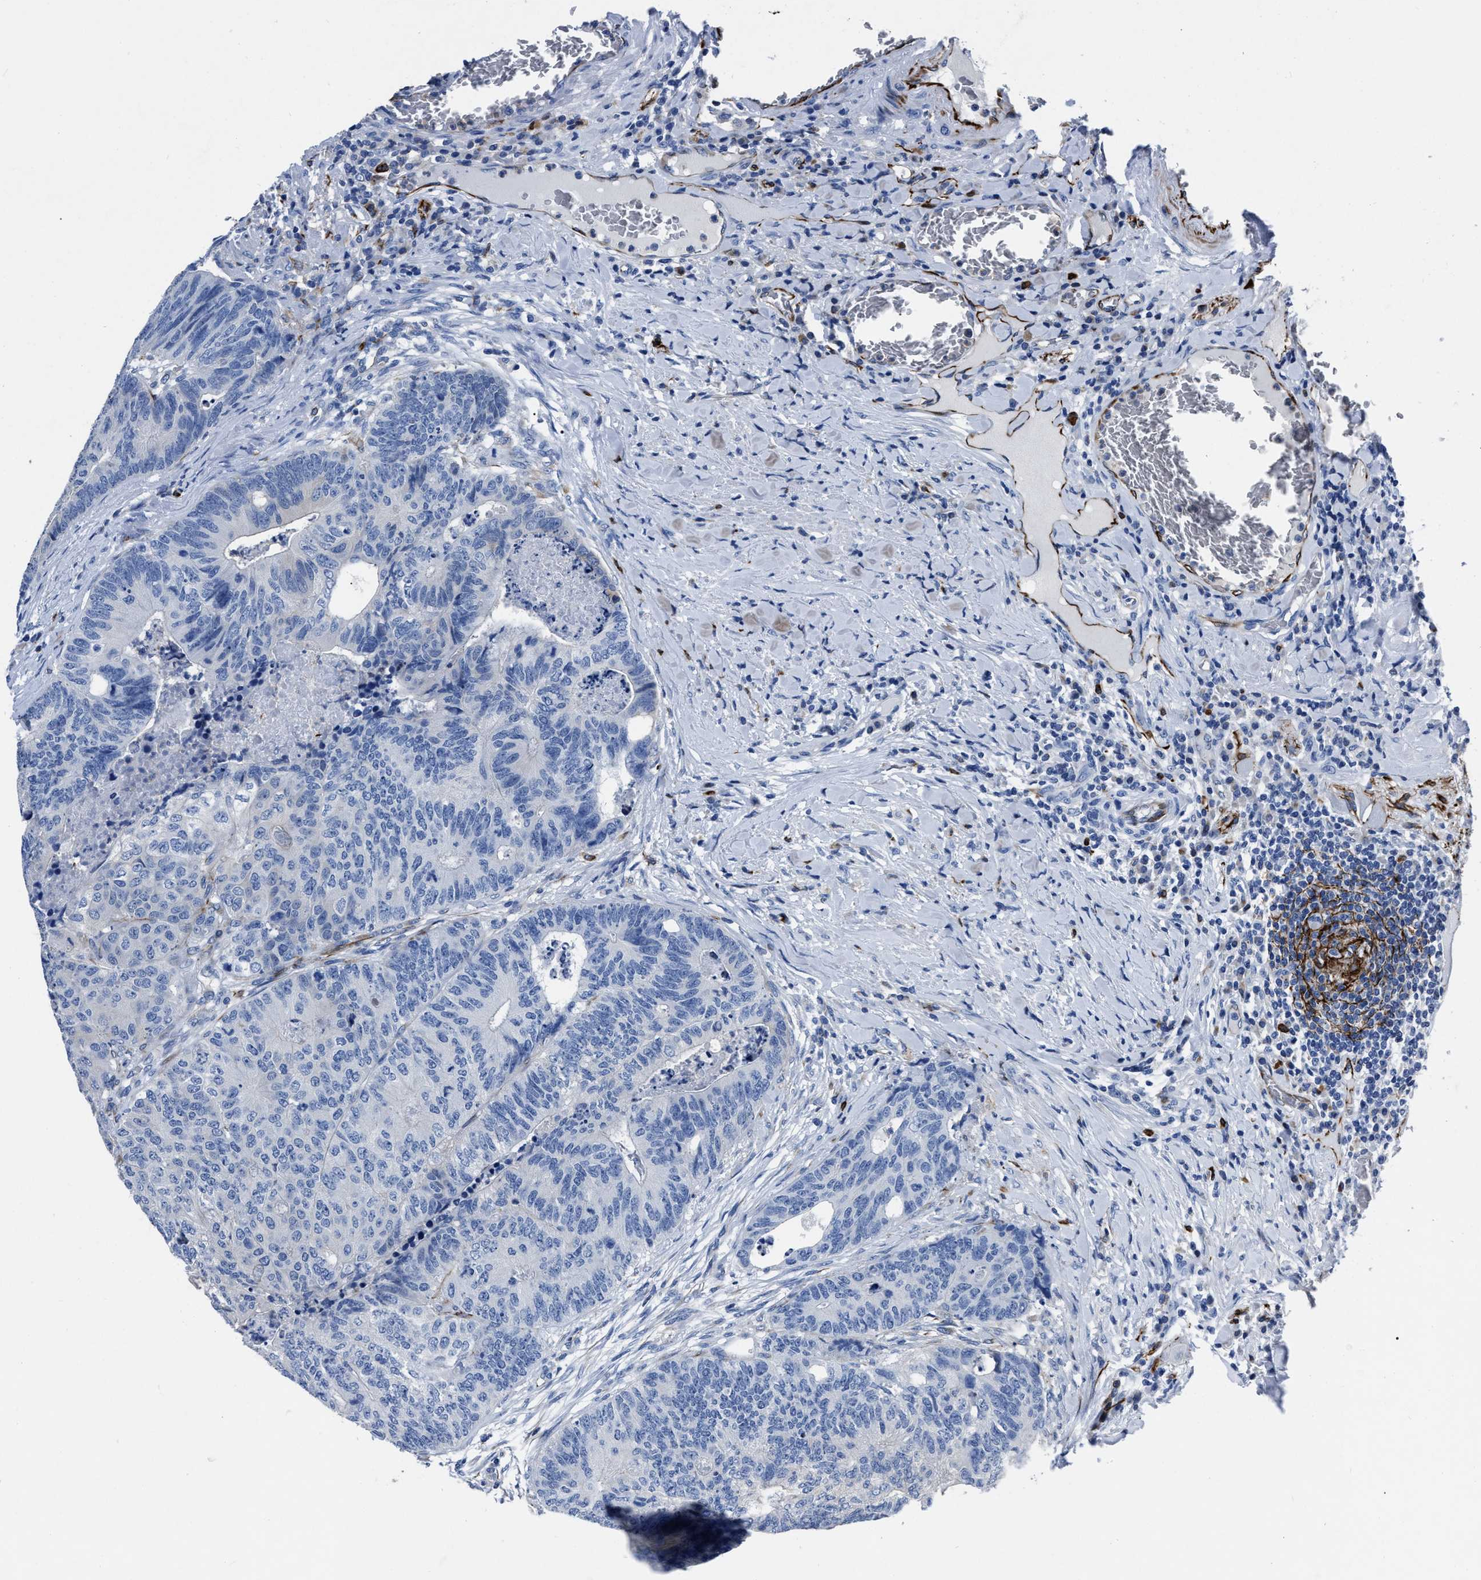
{"staining": {"intensity": "negative", "quantity": "none", "location": "none"}, "tissue": "colorectal cancer", "cell_type": "Tumor cells", "image_type": "cancer", "snomed": [{"axis": "morphology", "description": "Adenocarcinoma, NOS"}, {"axis": "topography", "description": "Colon"}], "caption": "Human colorectal cancer (adenocarcinoma) stained for a protein using immunohistochemistry exhibits no staining in tumor cells.", "gene": "OR10G3", "patient": {"sex": "female", "age": 67}}